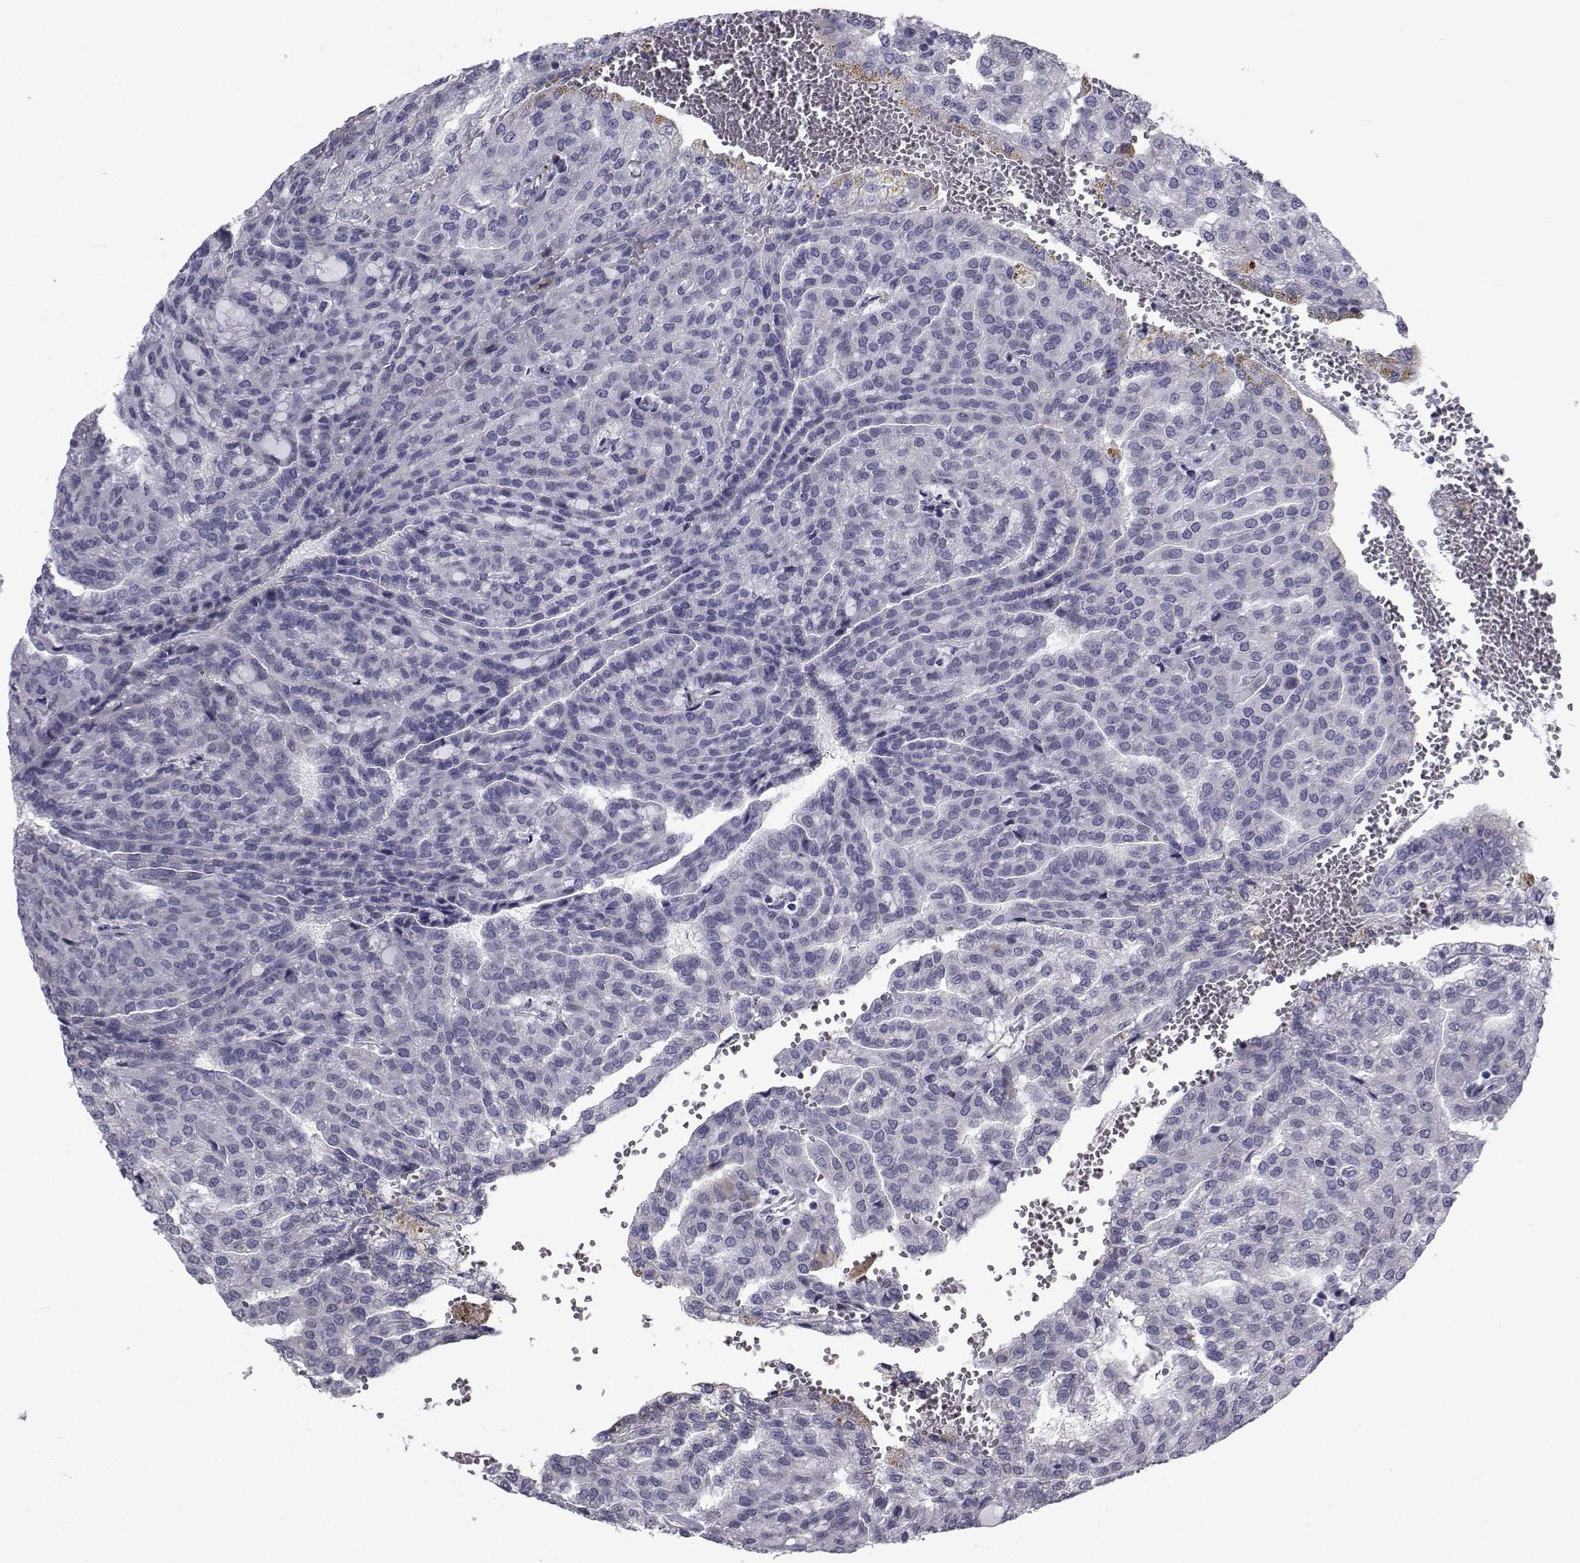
{"staining": {"intensity": "negative", "quantity": "none", "location": "none"}, "tissue": "renal cancer", "cell_type": "Tumor cells", "image_type": "cancer", "snomed": [{"axis": "morphology", "description": "Adenocarcinoma, NOS"}, {"axis": "topography", "description": "Kidney"}], "caption": "Human renal cancer (adenocarcinoma) stained for a protein using IHC displays no positivity in tumor cells.", "gene": "FDXR", "patient": {"sex": "male", "age": 63}}